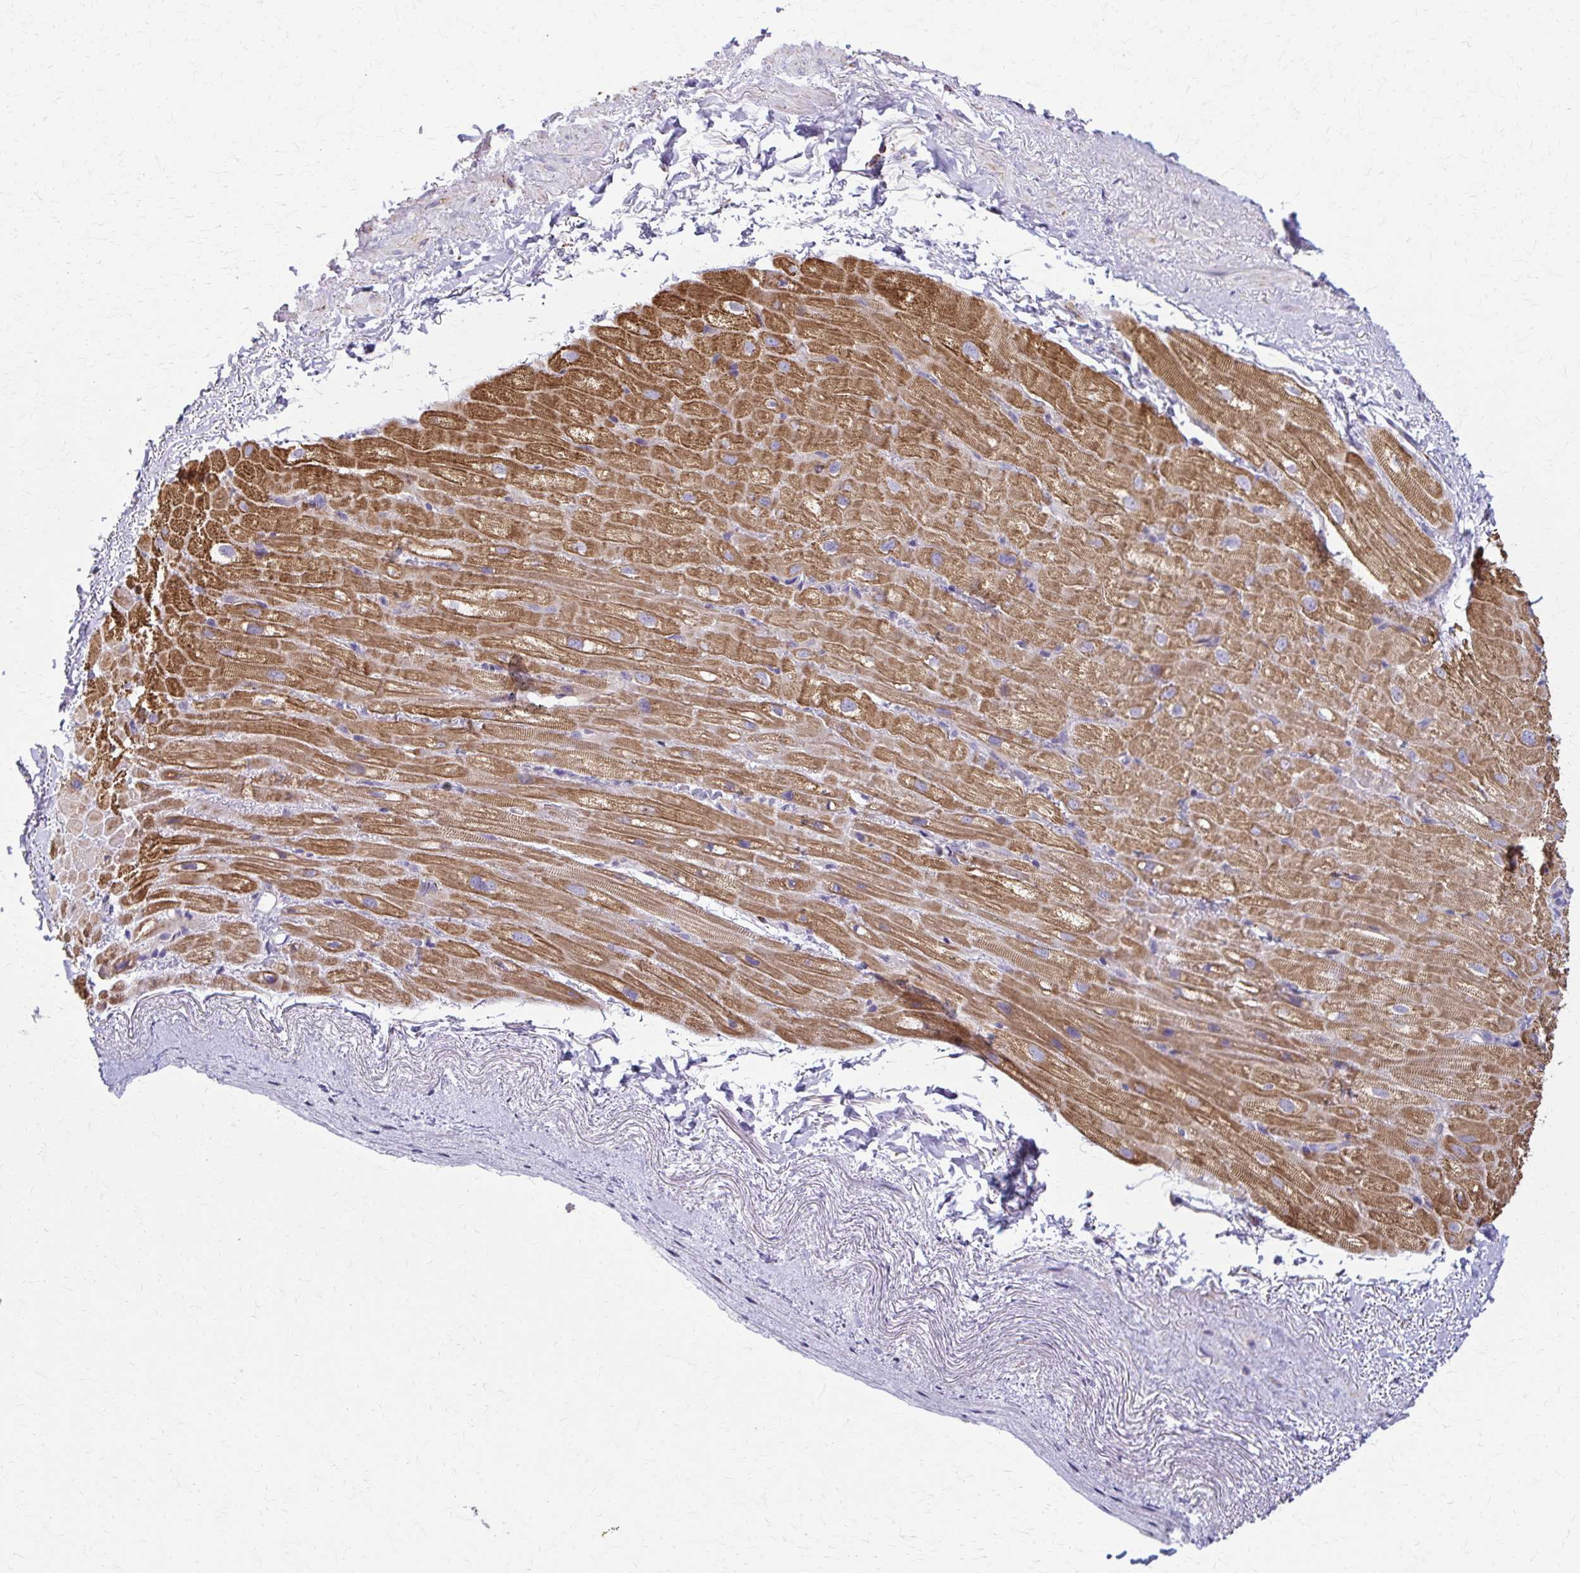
{"staining": {"intensity": "moderate", "quantity": ">75%", "location": "cytoplasmic/membranous"}, "tissue": "heart muscle", "cell_type": "Cardiomyocytes", "image_type": "normal", "snomed": [{"axis": "morphology", "description": "Normal tissue, NOS"}, {"axis": "topography", "description": "Heart"}], "caption": "This is an image of immunohistochemistry (IHC) staining of normal heart muscle, which shows moderate staining in the cytoplasmic/membranous of cardiomyocytes.", "gene": "TVP23A", "patient": {"sex": "male", "age": 62}}